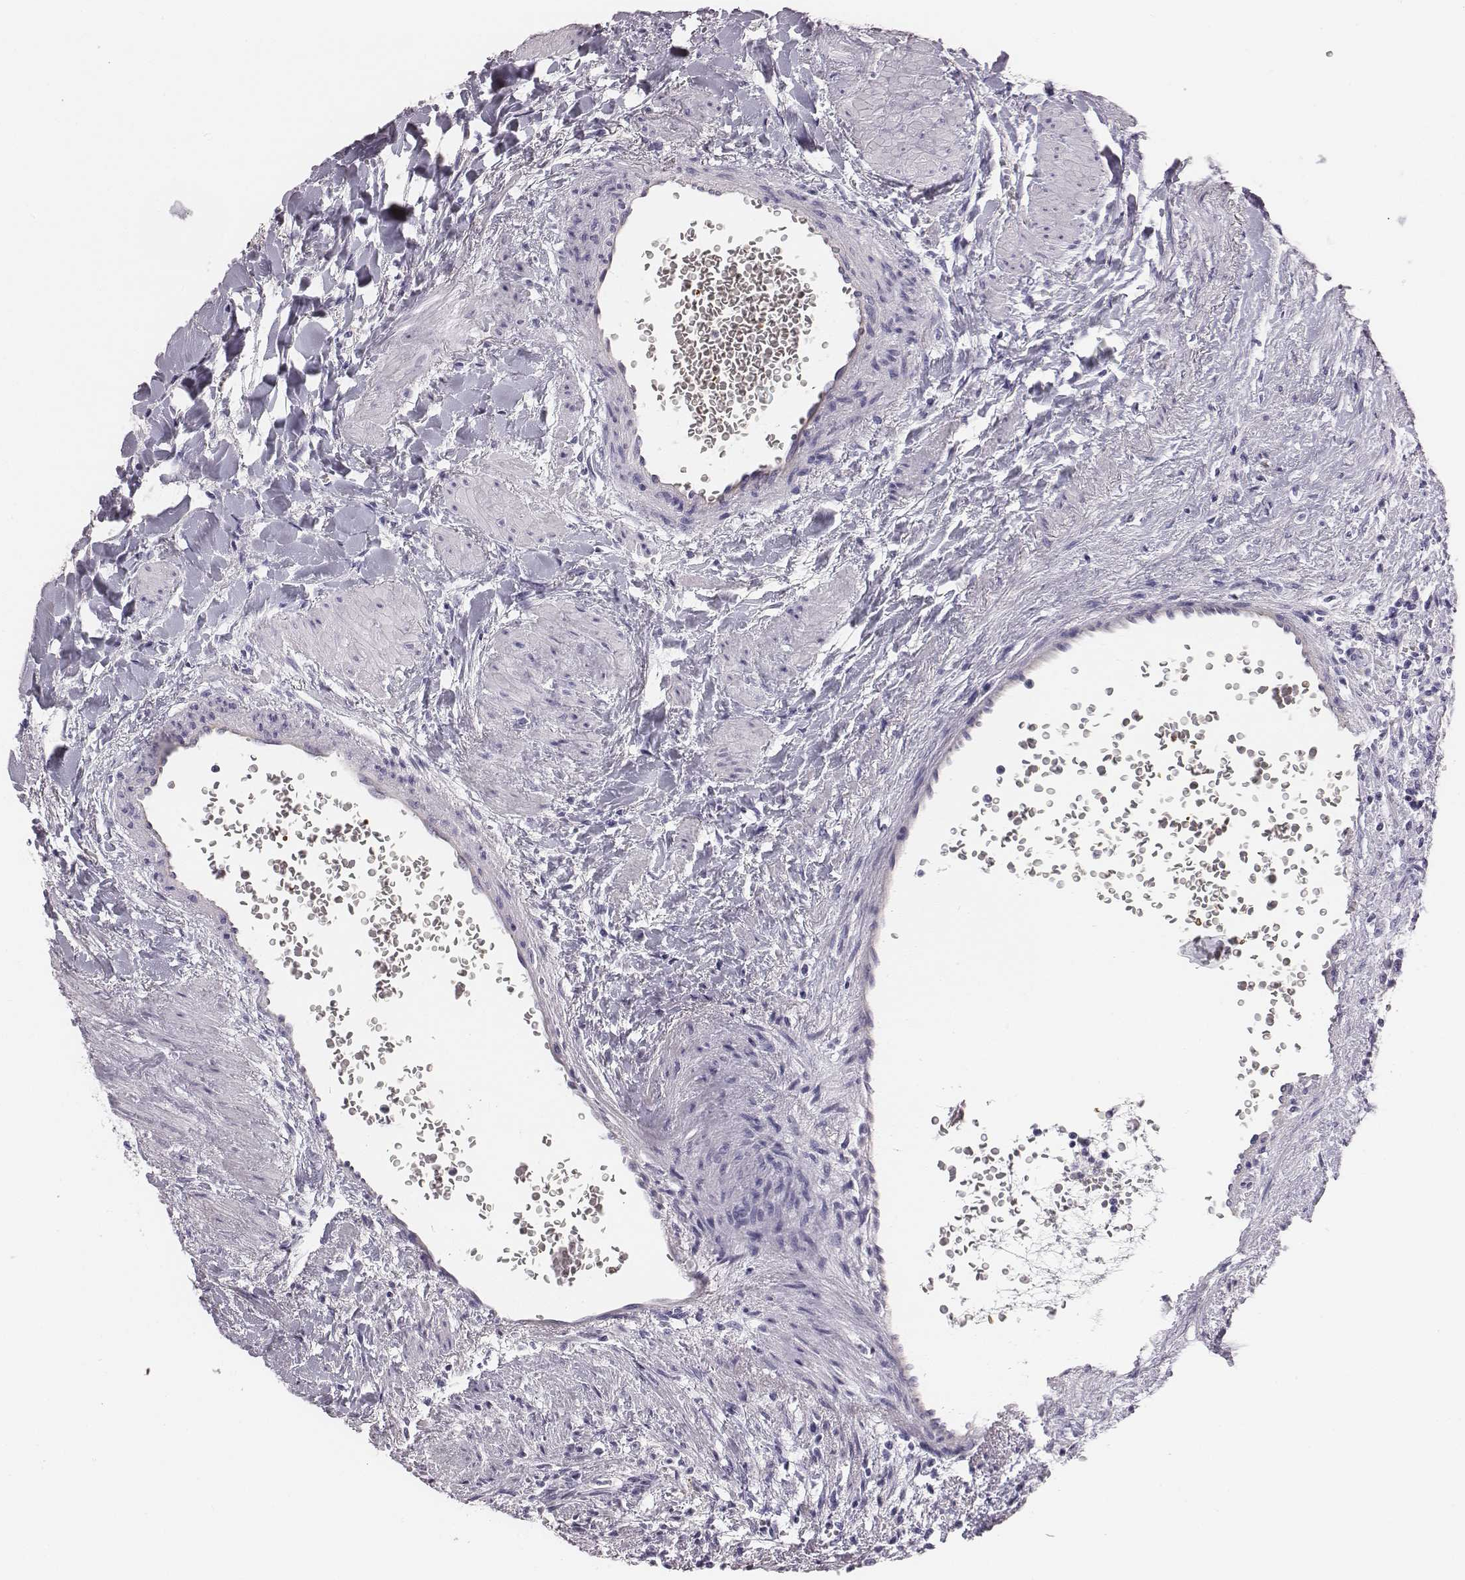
{"staining": {"intensity": "negative", "quantity": "none", "location": "none"}, "tissue": "renal cancer", "cell_type": "Tumor cells", "image_type": "cancer", "snomed": [{"axis": "morphology", "description": "Adenocarcinoma, NOS"}, {"axis": "topography", "description": "Kidney"}], "caption": "This is an immunohistochemistry micrograph of renal cancer (adenocarcinoma). There is no positivity in tumor cells.", "gene": "HBZ", "patient": {"sex": "female", "age": 74}}